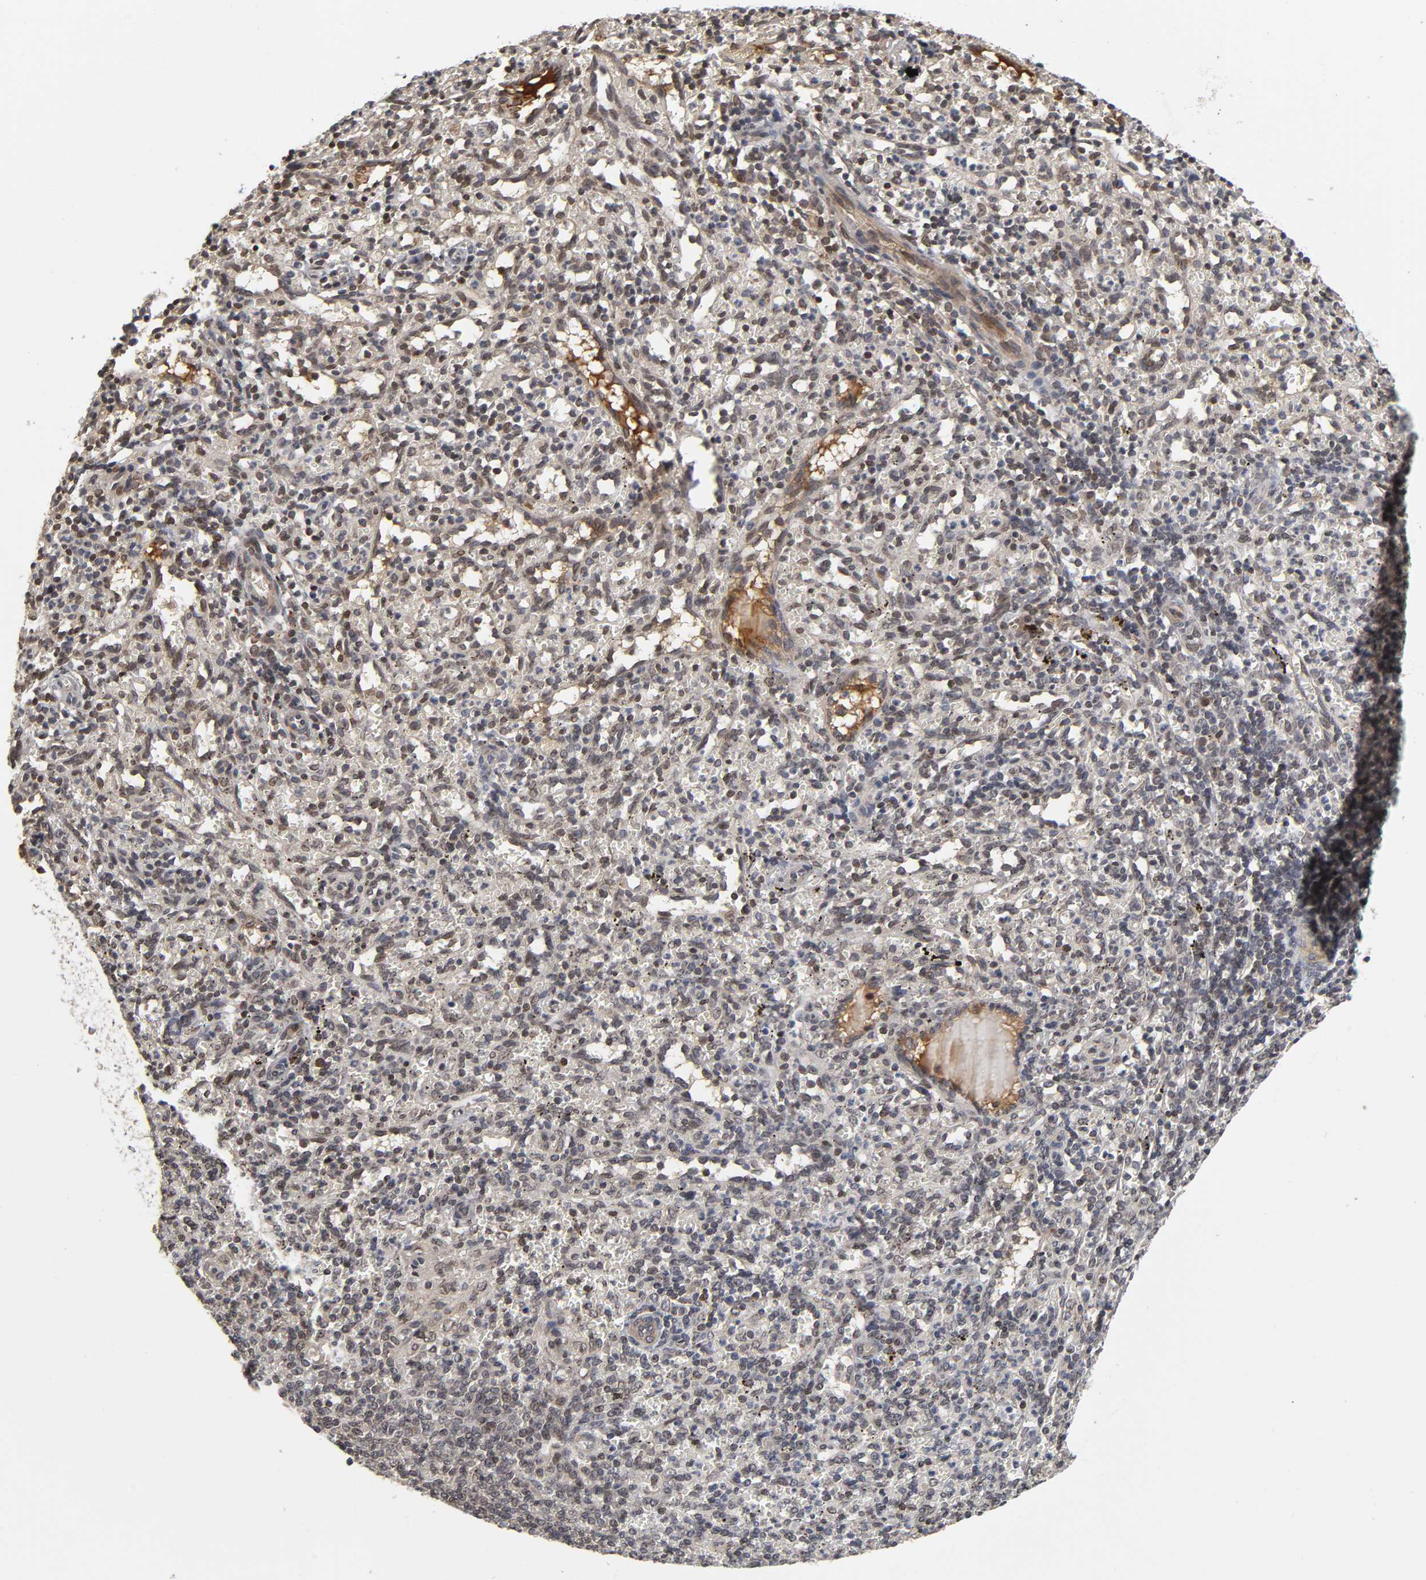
{"staining": {"intensity": "weak", "quantity": "25%-75%", "location": "cytoplasmic/membranous,nuclear"}, "tissue": "spleen", "cell_type": "Cells in red pulp", "image_type": "normal", "snomed": [{"axis": "morphology", "description": "Normal tissue, NOS"}, {"axis": "topography", "description": "Spleen"}], "caption": "Unremarkable spleen shows weak cytoplasmic/membranous,nuclear positivity in about 25%-75% of cells in red pulp, visualized by immunohistochemistry.", "gene": "CPN2", "patient": {"sex": "female", "age": 10}}